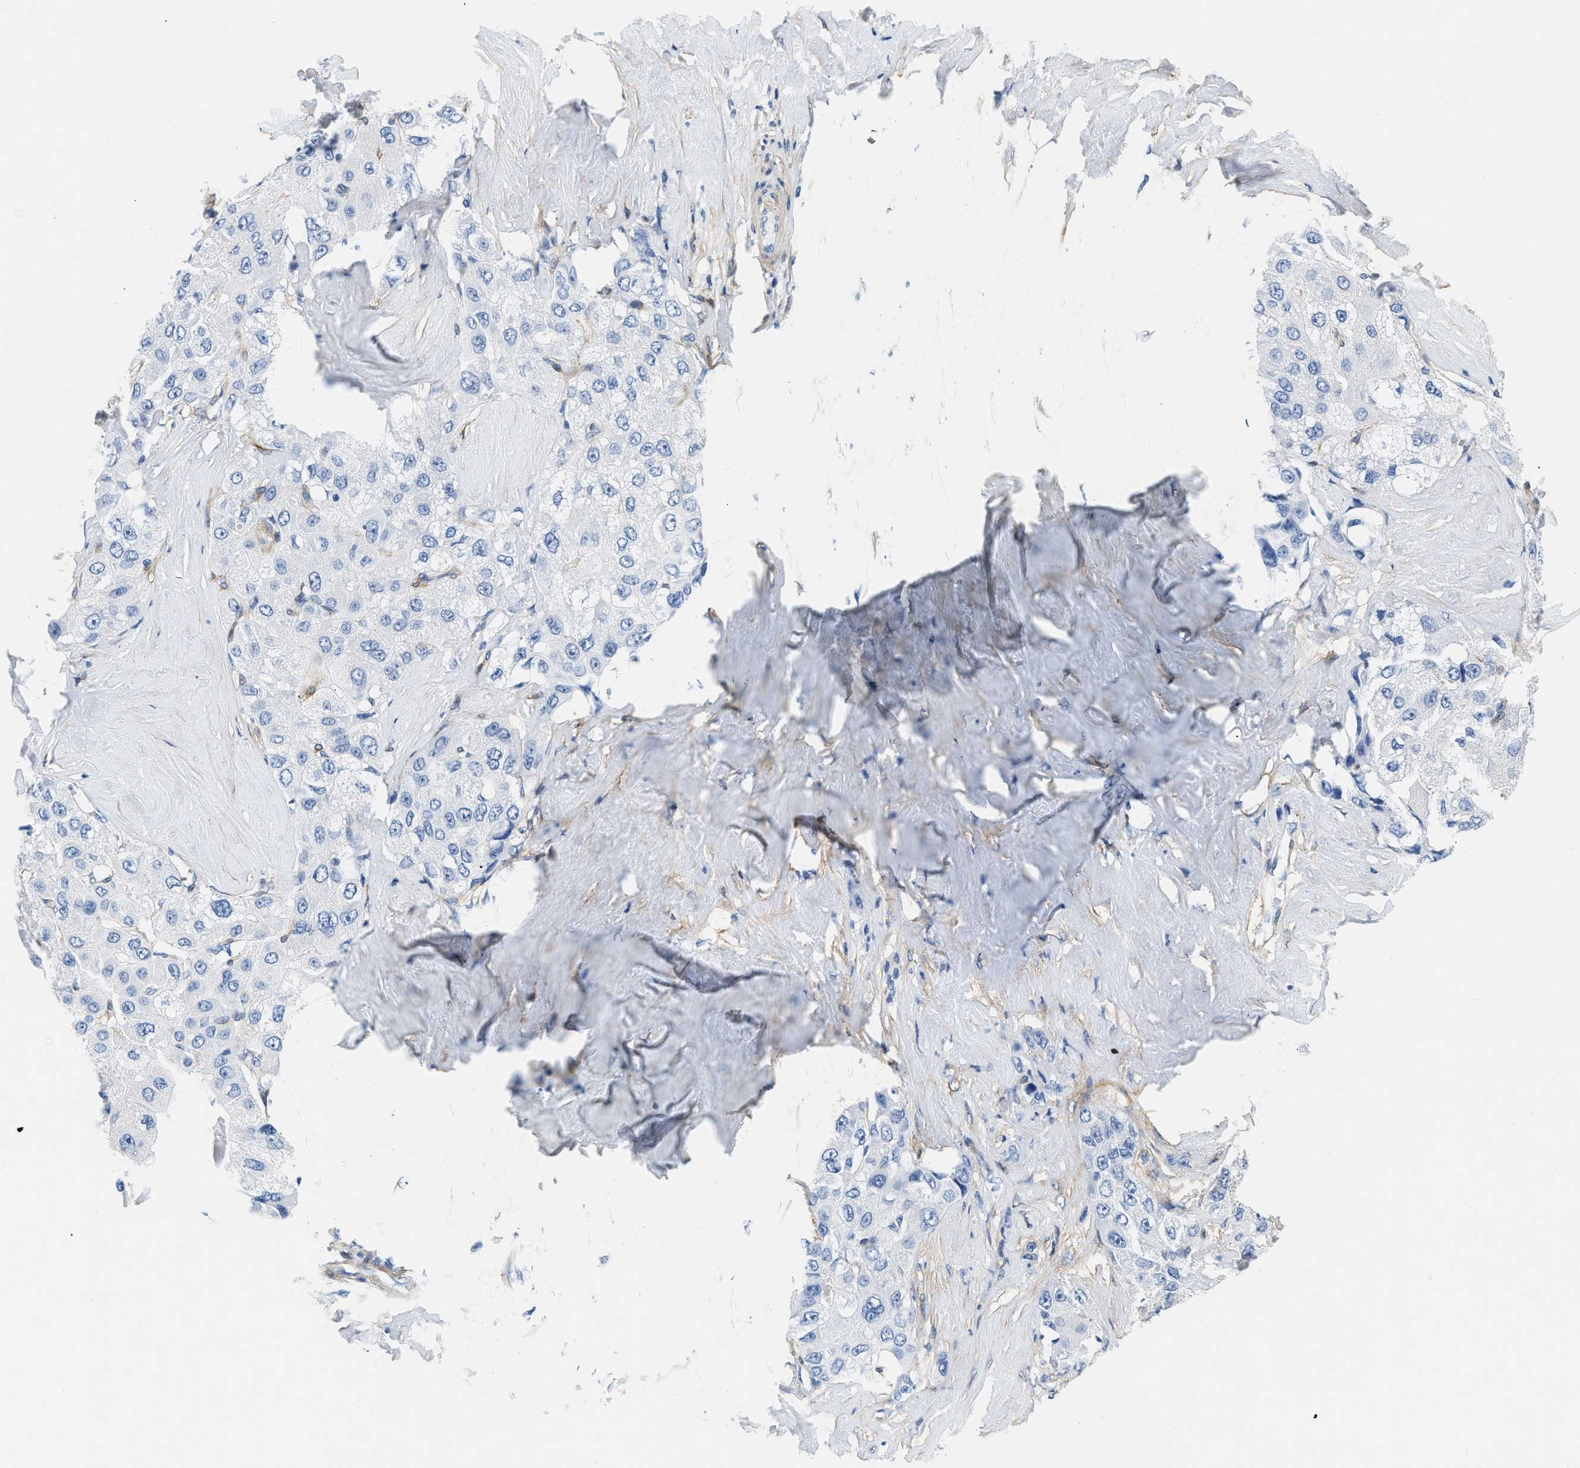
{"staining": {"intensity": "negative", "quantity": "none", "location": "none"}, "tissue": "liver cancer", "cell_type": "Tumor cells", "image_type": "cancer", "snomed": [{"axis": "morphology", "description": "Carcinoma, Hepatocellular, NOS"}, {"axis": "topography", "description": "Liver"}], "caption": "Human liver cancer stained for a protein using immunohistochemistry (IHC) reveals no staining in tumor cells.", "gene": "PDGFRB", "patient": {"sex": "male", "age": 80}}